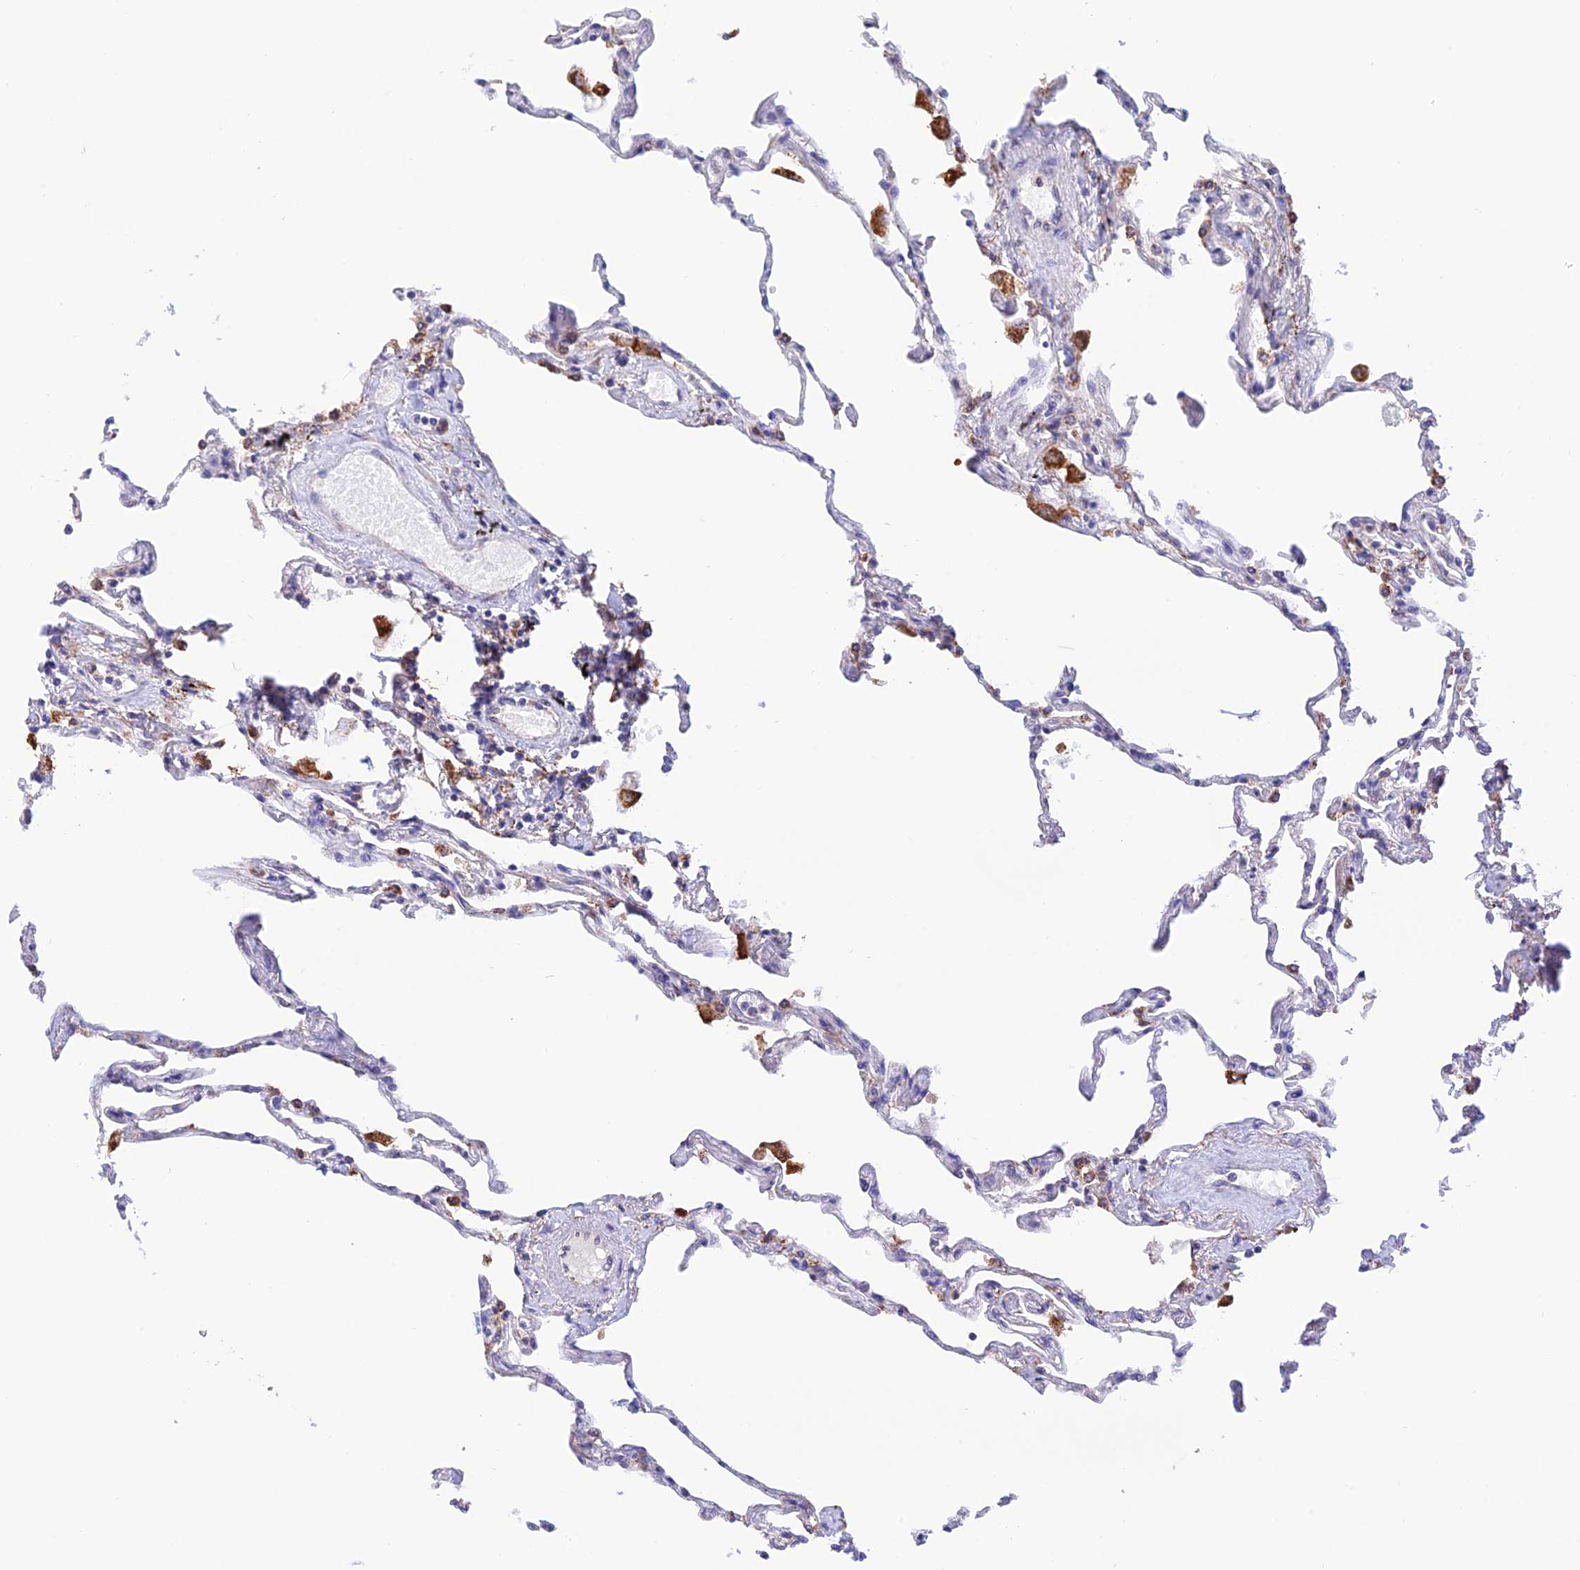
{"staining": {"intensity": "moderate", "quantity": "25%-75%", "location": "cytoplasmic/membranous"}, "tissue": "lung", "cell_type": "Alveolar cells", "image_type": "normal", "snomed": [{"axis": "morphology", "description": "Normal tissue, NOS"}, {"axis": "topography", "description": "Lung"}], "caption": "This is a photomicrograph of immunohistochemistry (IHC) staining of normal lung, which shows moderate expression in the cytoplasmic/membranous of alveolar cells.", "gene": "ENSG00000255439", "patient": {"sex": "female", "age": 67}}